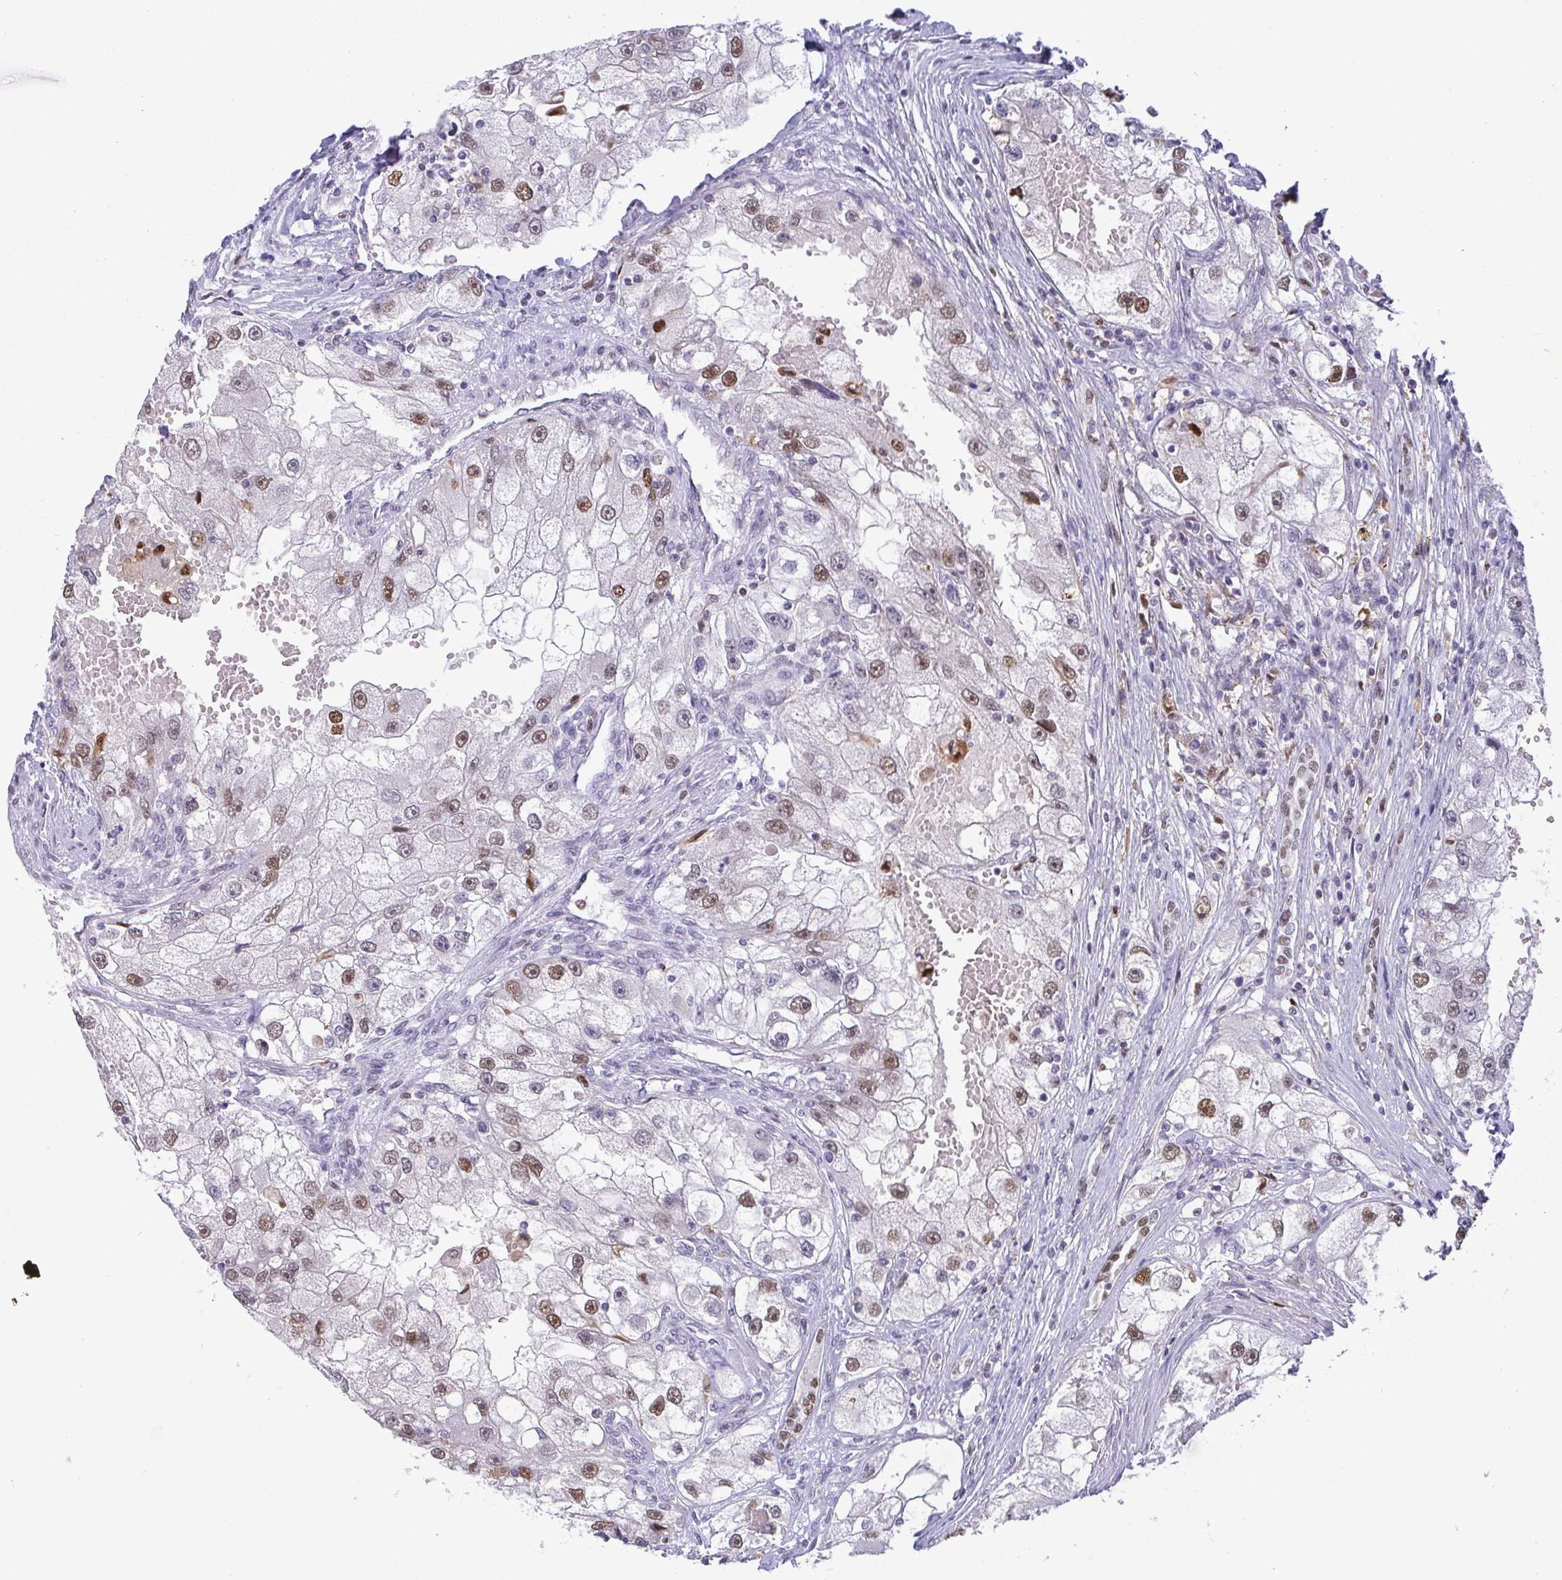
{"staining": {"intensity": "moderate", "quantity": "25%-75%", "location": "nuclear"}, "tissue": "renal cancer", "cell_type": "Tumor cells", "image_type": "cancer", "snomed": [{"axis": "morphology", "description": "Adenocarcinoma, NOS"}, {"axis": "topography", "description": "Kidney"}], "caption": "DAB immunohistochemical staining of human renal cancer (adenocarcinoma) demonstrates moderate nuclear protein expression in about 25%-75% of tumor cells.", "gene": "BBX", "patient": {"sex": "male", "age": 63}}